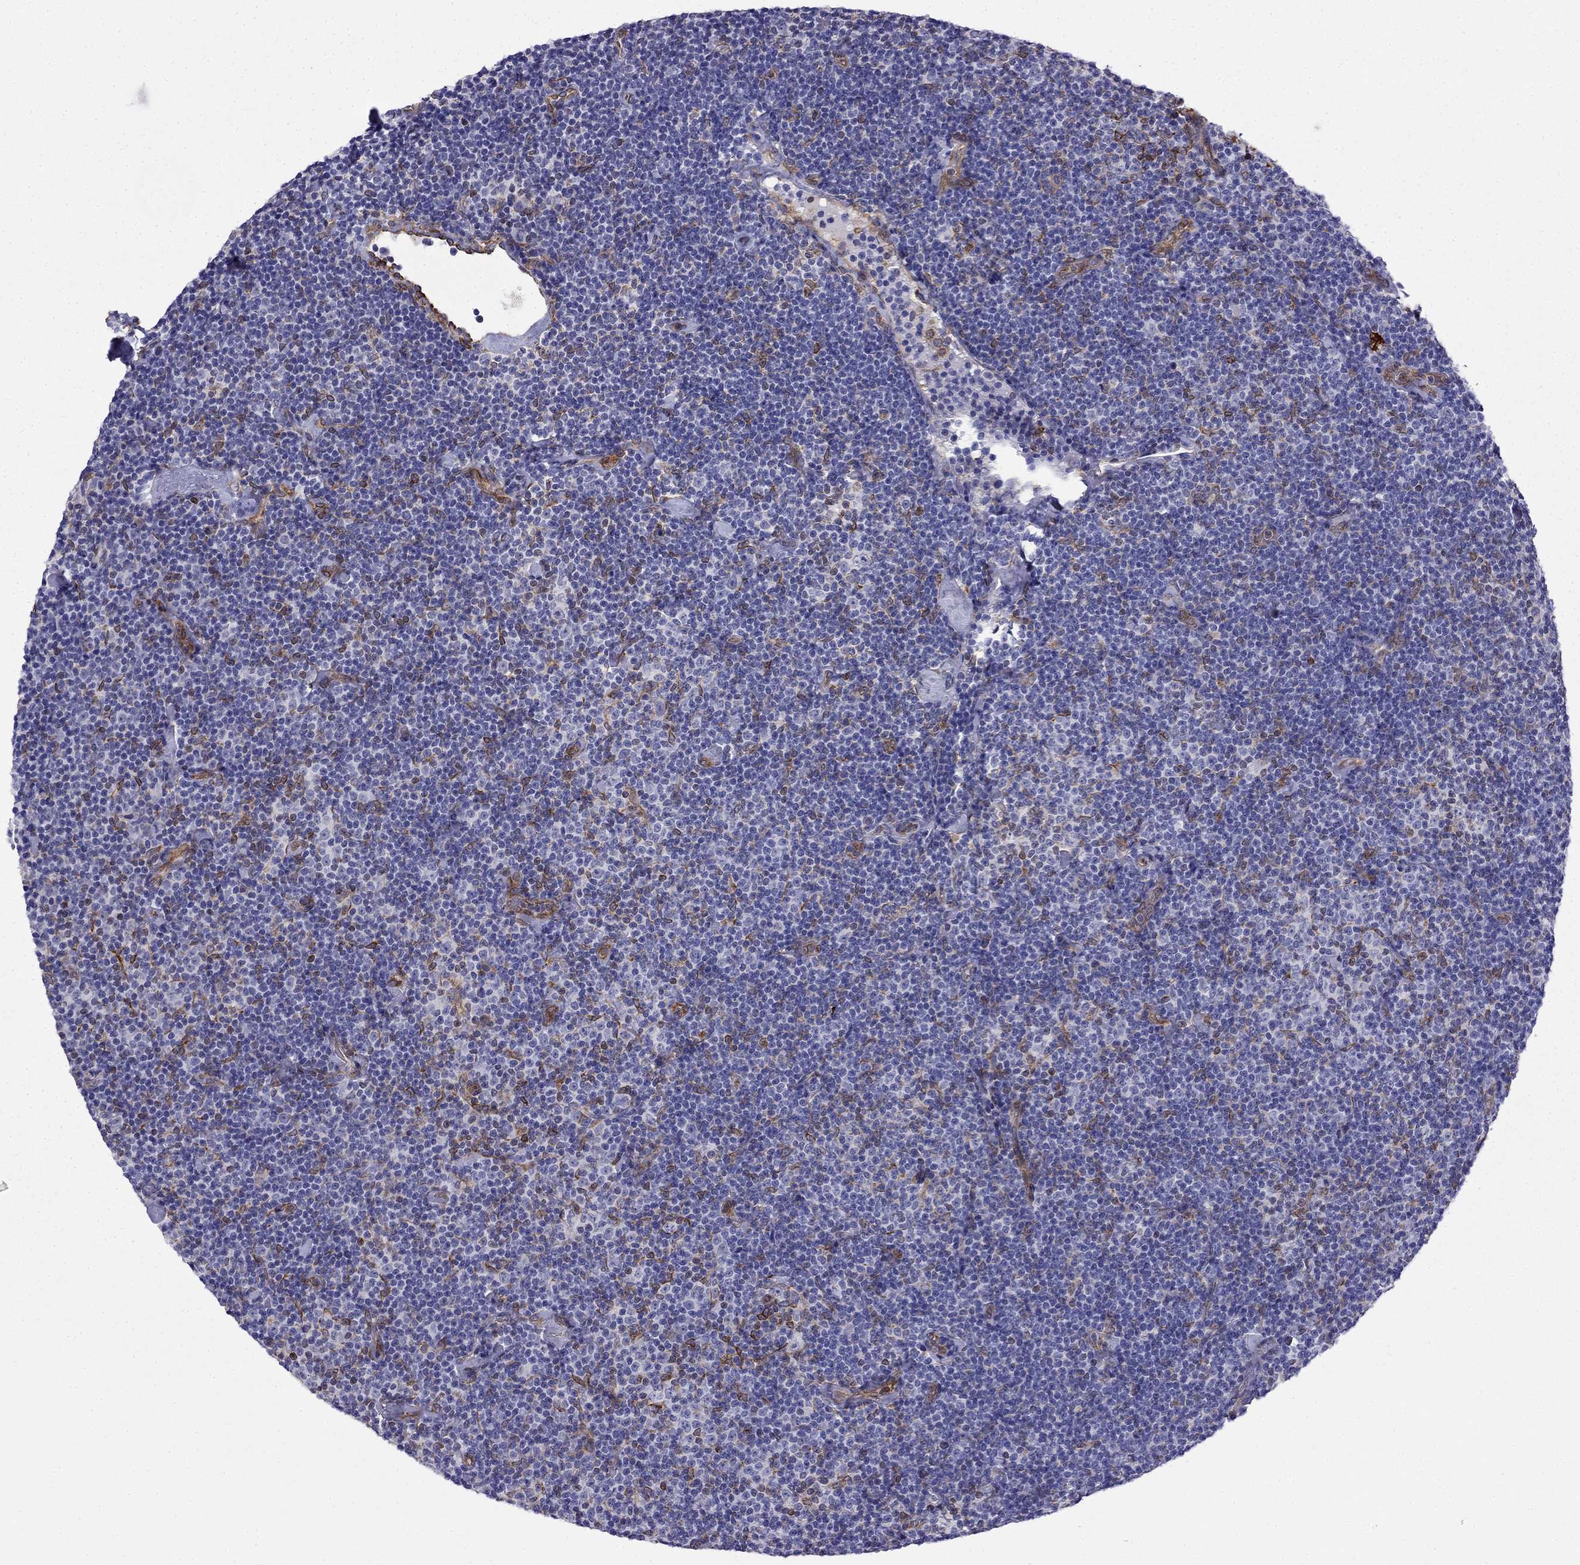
{"staining": {"intensity": "negative", "quantity": "none", "location": "none"}, "tissue": "lymphoma", "cell_type": "Tumor cells", "image_type": "cancer", "snomed": [{"axis": "morphology", "description": "Malignant lymphoma, non-Hodgkin's type, Low grade"}, {"axis": "topography", "description": "Lymph node"}], "caption": "There is no significant expression in tumor cells of low-grade malignant lymphoma, non-Hodgkin's type. (Stains: DAB immunohistochemistry with hematoxylin counter stain, Microscopy: brightfield microscopy at high magnification).", "gene": "GNAL", "patient": {"sex": "male", "age": 81}}